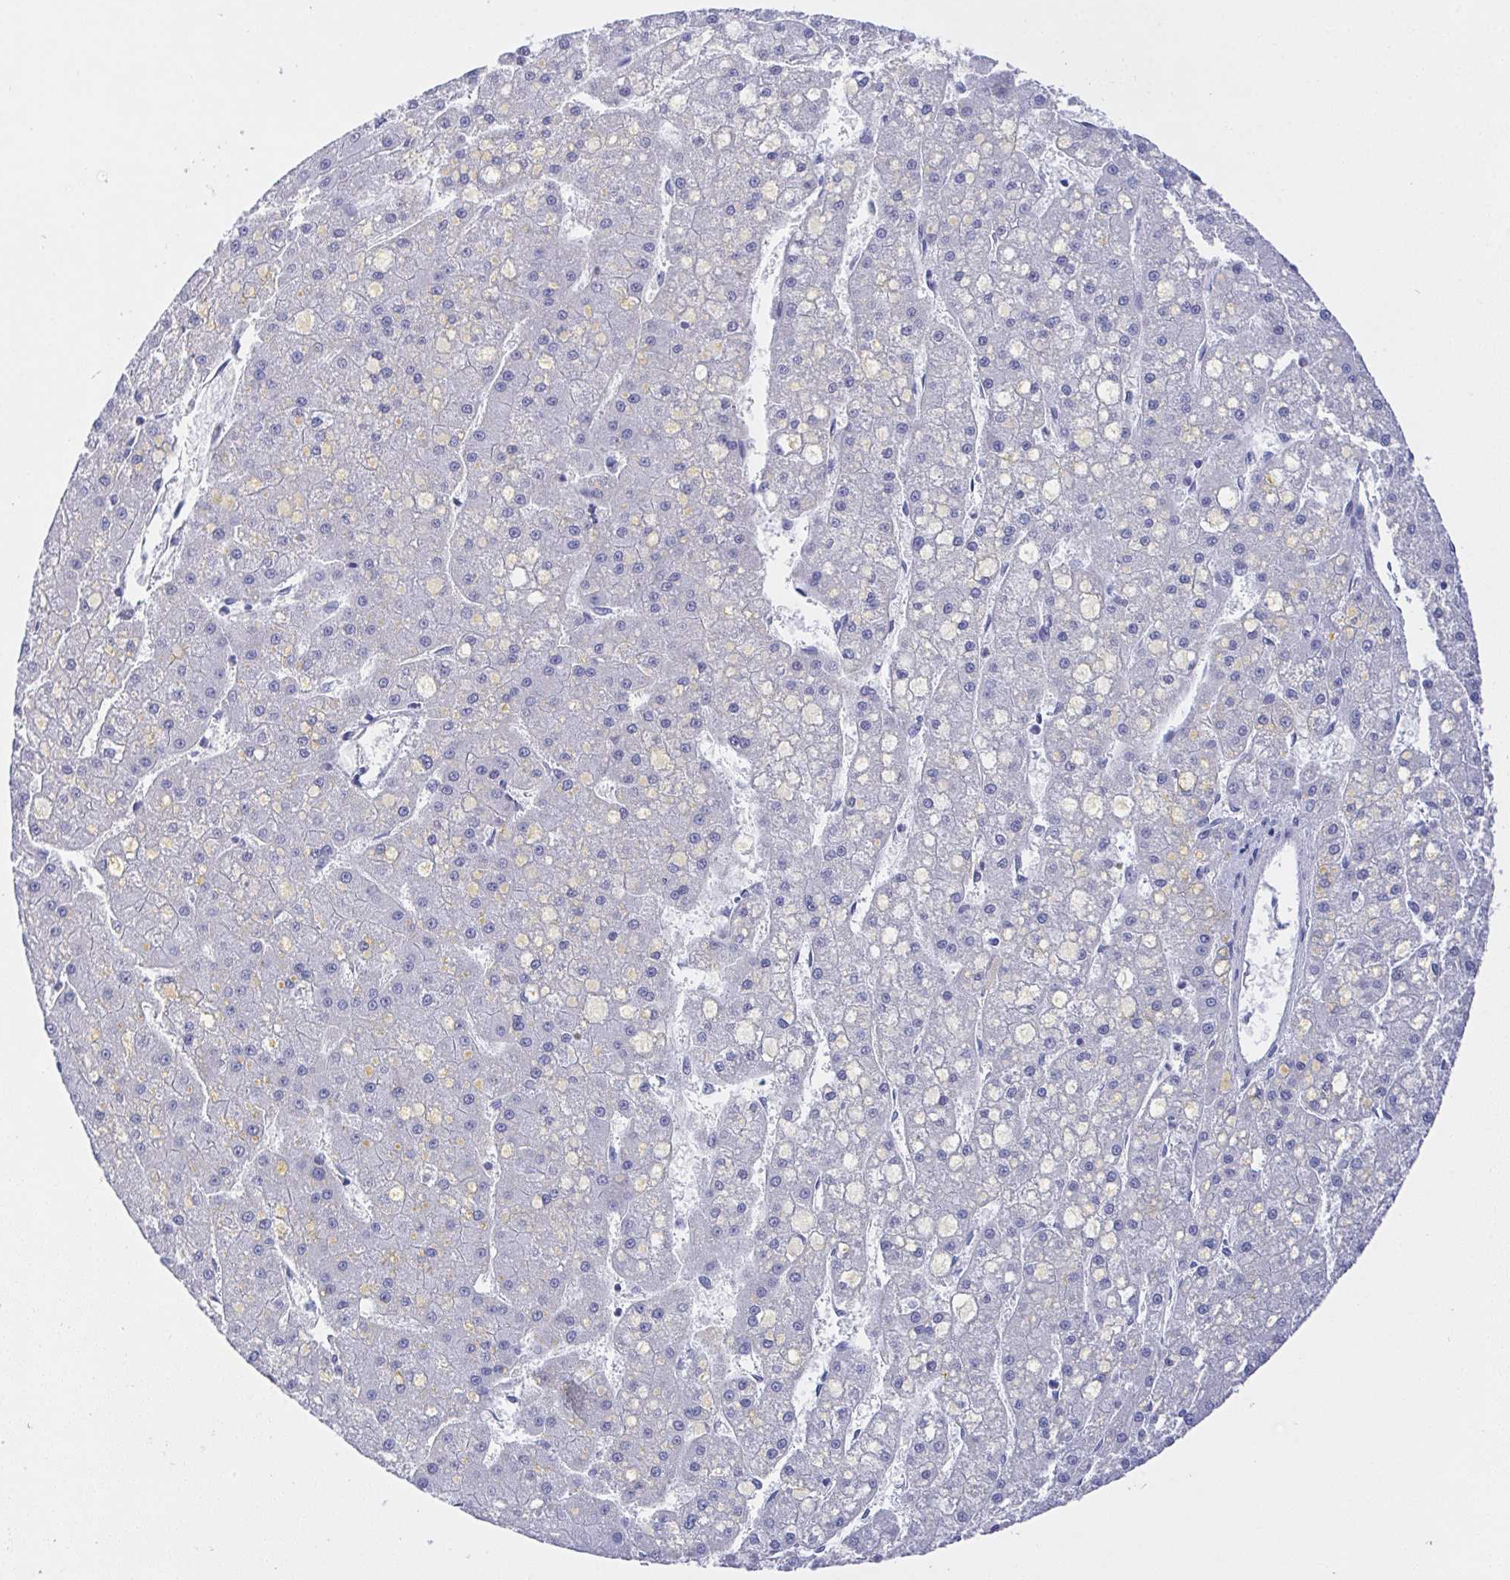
{"staining": {"intensity": "negative", "quantity": "none", "location": "none"}, "tissue": "liver cancer", "cell_type": "Tumor cells", "image_type": "cancer", "snomed": [{"axis": "morphology", "description": "Carcinoma, Hepatocellular, NOS"}, {"axis": "topography", "description": "Liver"}], "caption": "The histopathology image exhibits no staining of tumor cells in liver hepatocellular carcinoma.", "gene": "PRG3", "patient": {"sex": "male", "age": 67}}